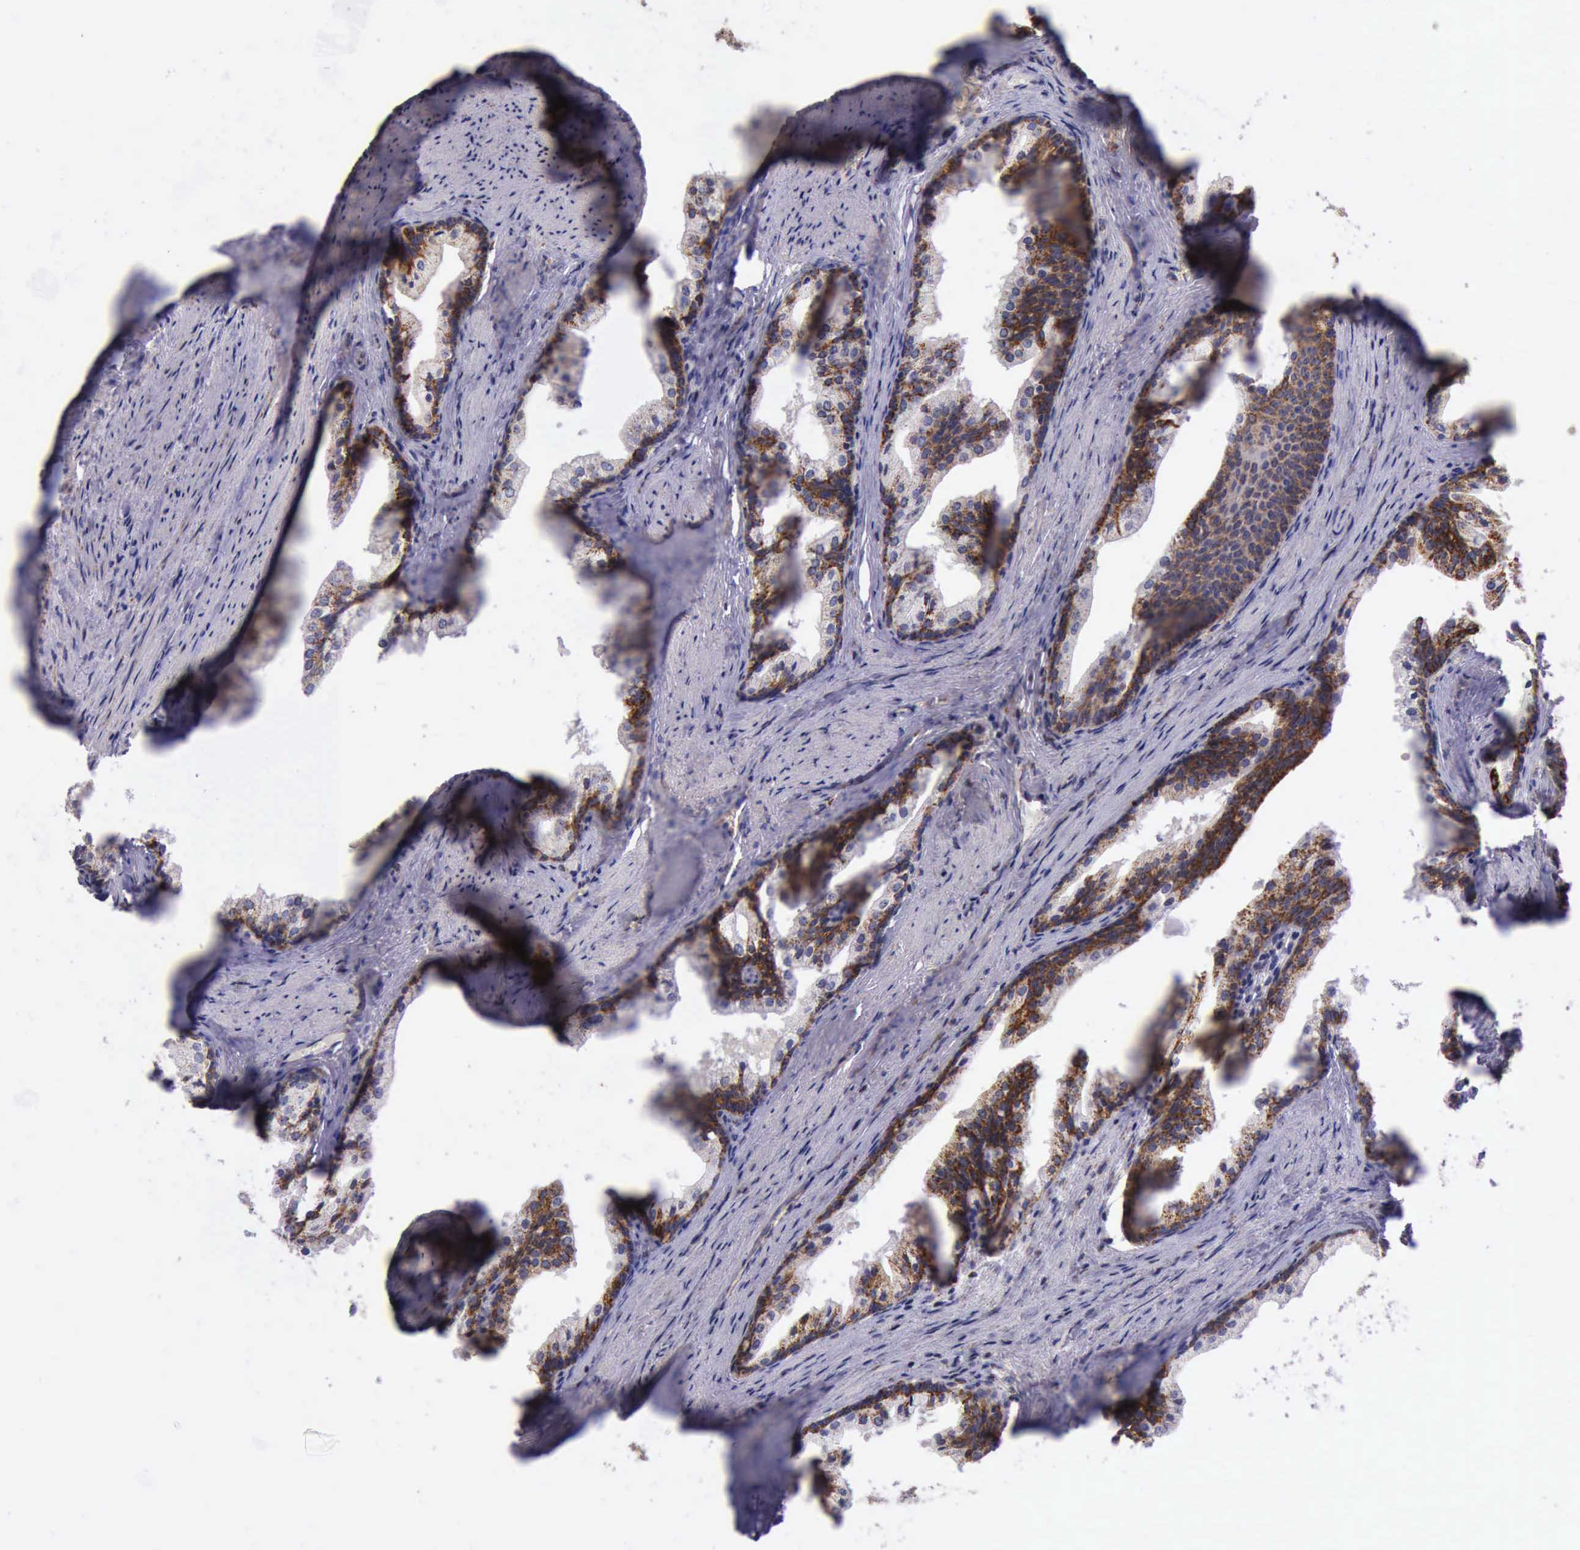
{"staining": {"intensity": "strong", "quantity": ">75%", "location": "cytoplasmic/membranous"}, "tissue": "prostate cancer", "cell_type": "Tumor cells", "image_type": "cancer", "snomed": [{"axis": "morphology", "description": "Adenocarcinoma, Medium grade"}, {"axis": "topography", "description": "Prostate"}], "caption": "Protein positivity by immunohistochemistry (IHC) exhibits strong cytoplasmic/membranous expression in approximately >75% of tumor cells in medium-grade adenocarcinoma (prostate). The staining is performed using DAB brown chromogen to label protein expression. The nuclei are counter-stained blue using hematoxylin.", "gene": "TXN2", "patient": {"sex": "male", "age": 60}}